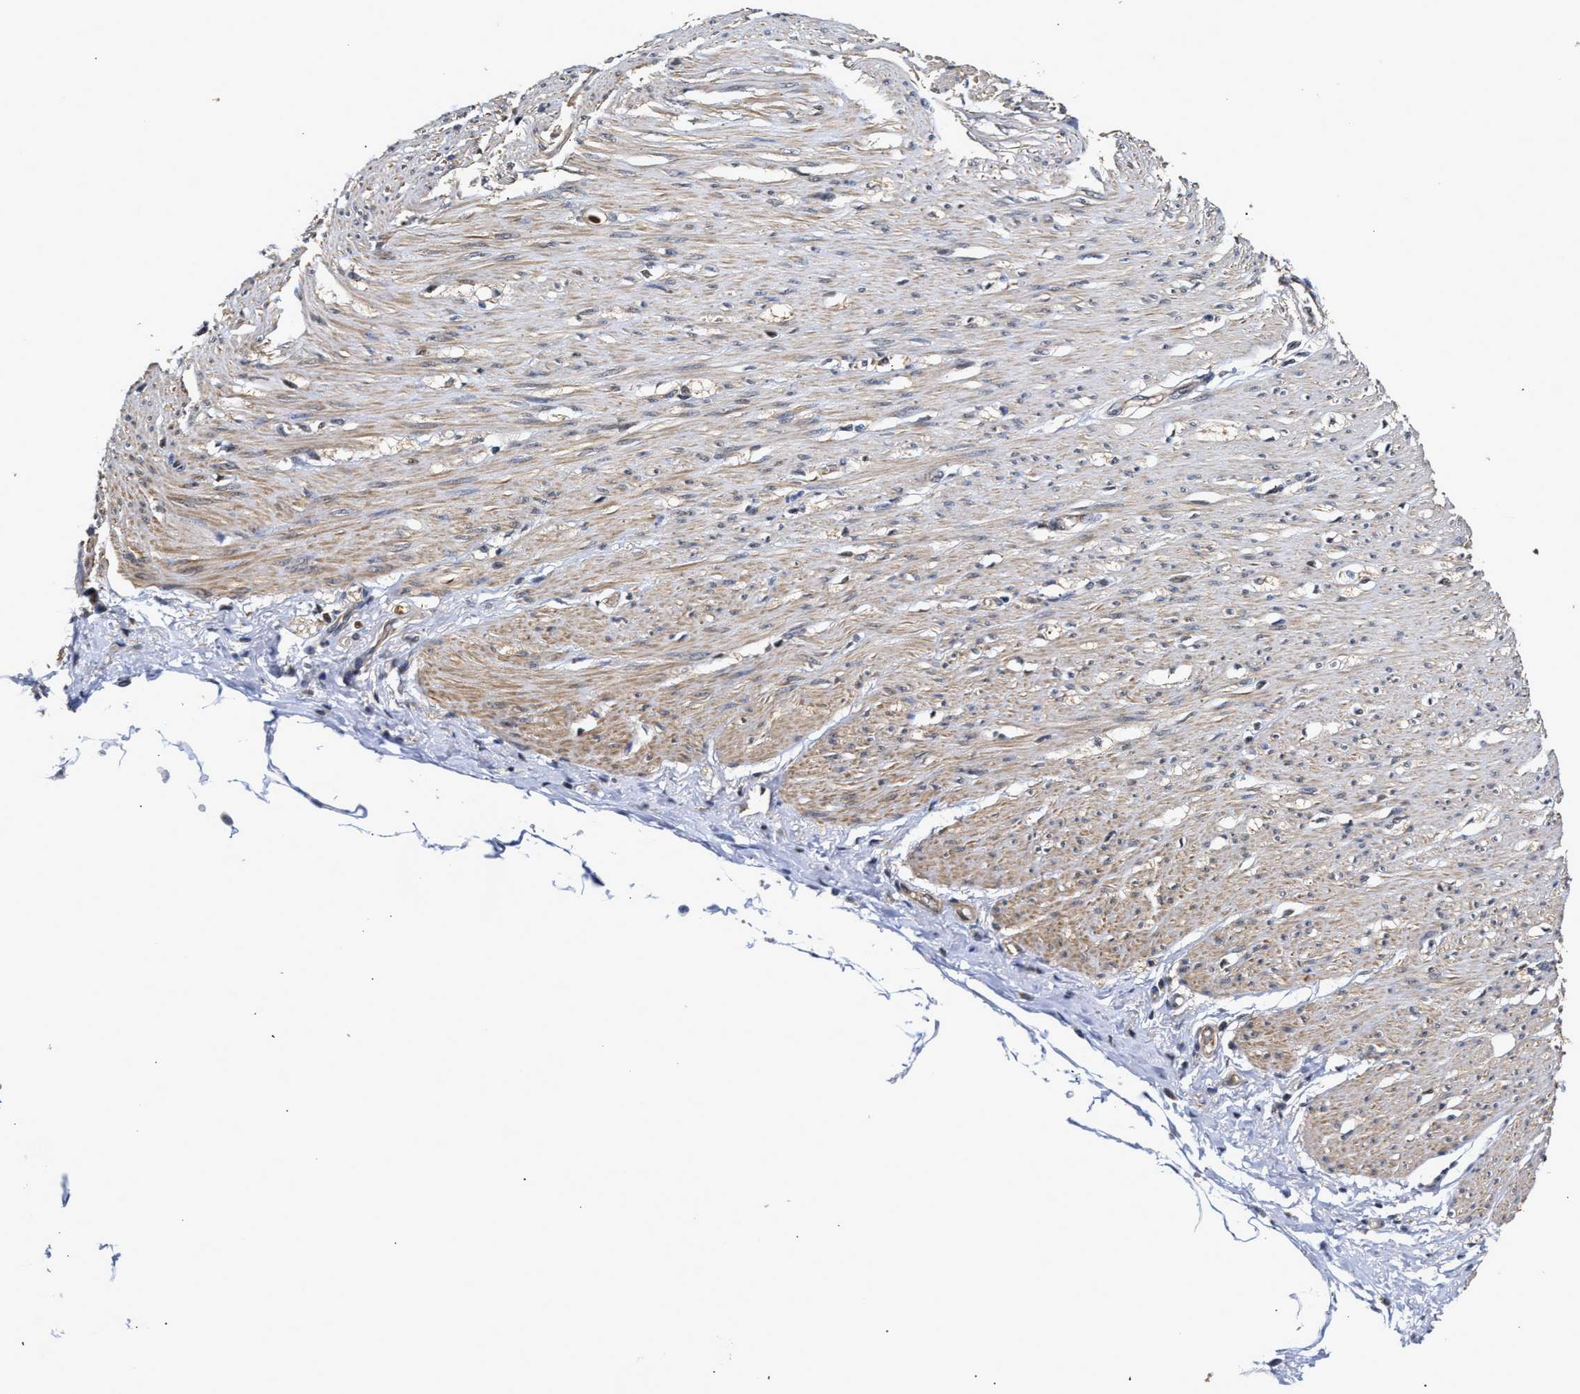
{"staining": {"intensity": "negative", "quantity": "none", "location": "none"}, "tissue": "adipose tissue", "cell_type": "Adipocytes", "image_type": "normal", "snomed": [{"axis": "morphology", "description": "Normal tissue, NOS"}, {"axis": "morphology", "description": "Adenocarcinoma, NOS"}, {"axis": "topography", "description": "Colon"}, {"axis": "topography", "description": "Peripheral nerve tissue"}], "caption": "IHC micrograph of normal adipose tissue: adipose tissue stained with DAB (3,3'-diaminobenzidine) demonstrates no significant protein positivity in adipocytes.", "gene": "KLHDC1", "patient": {"sex": "male", "age": 14}}